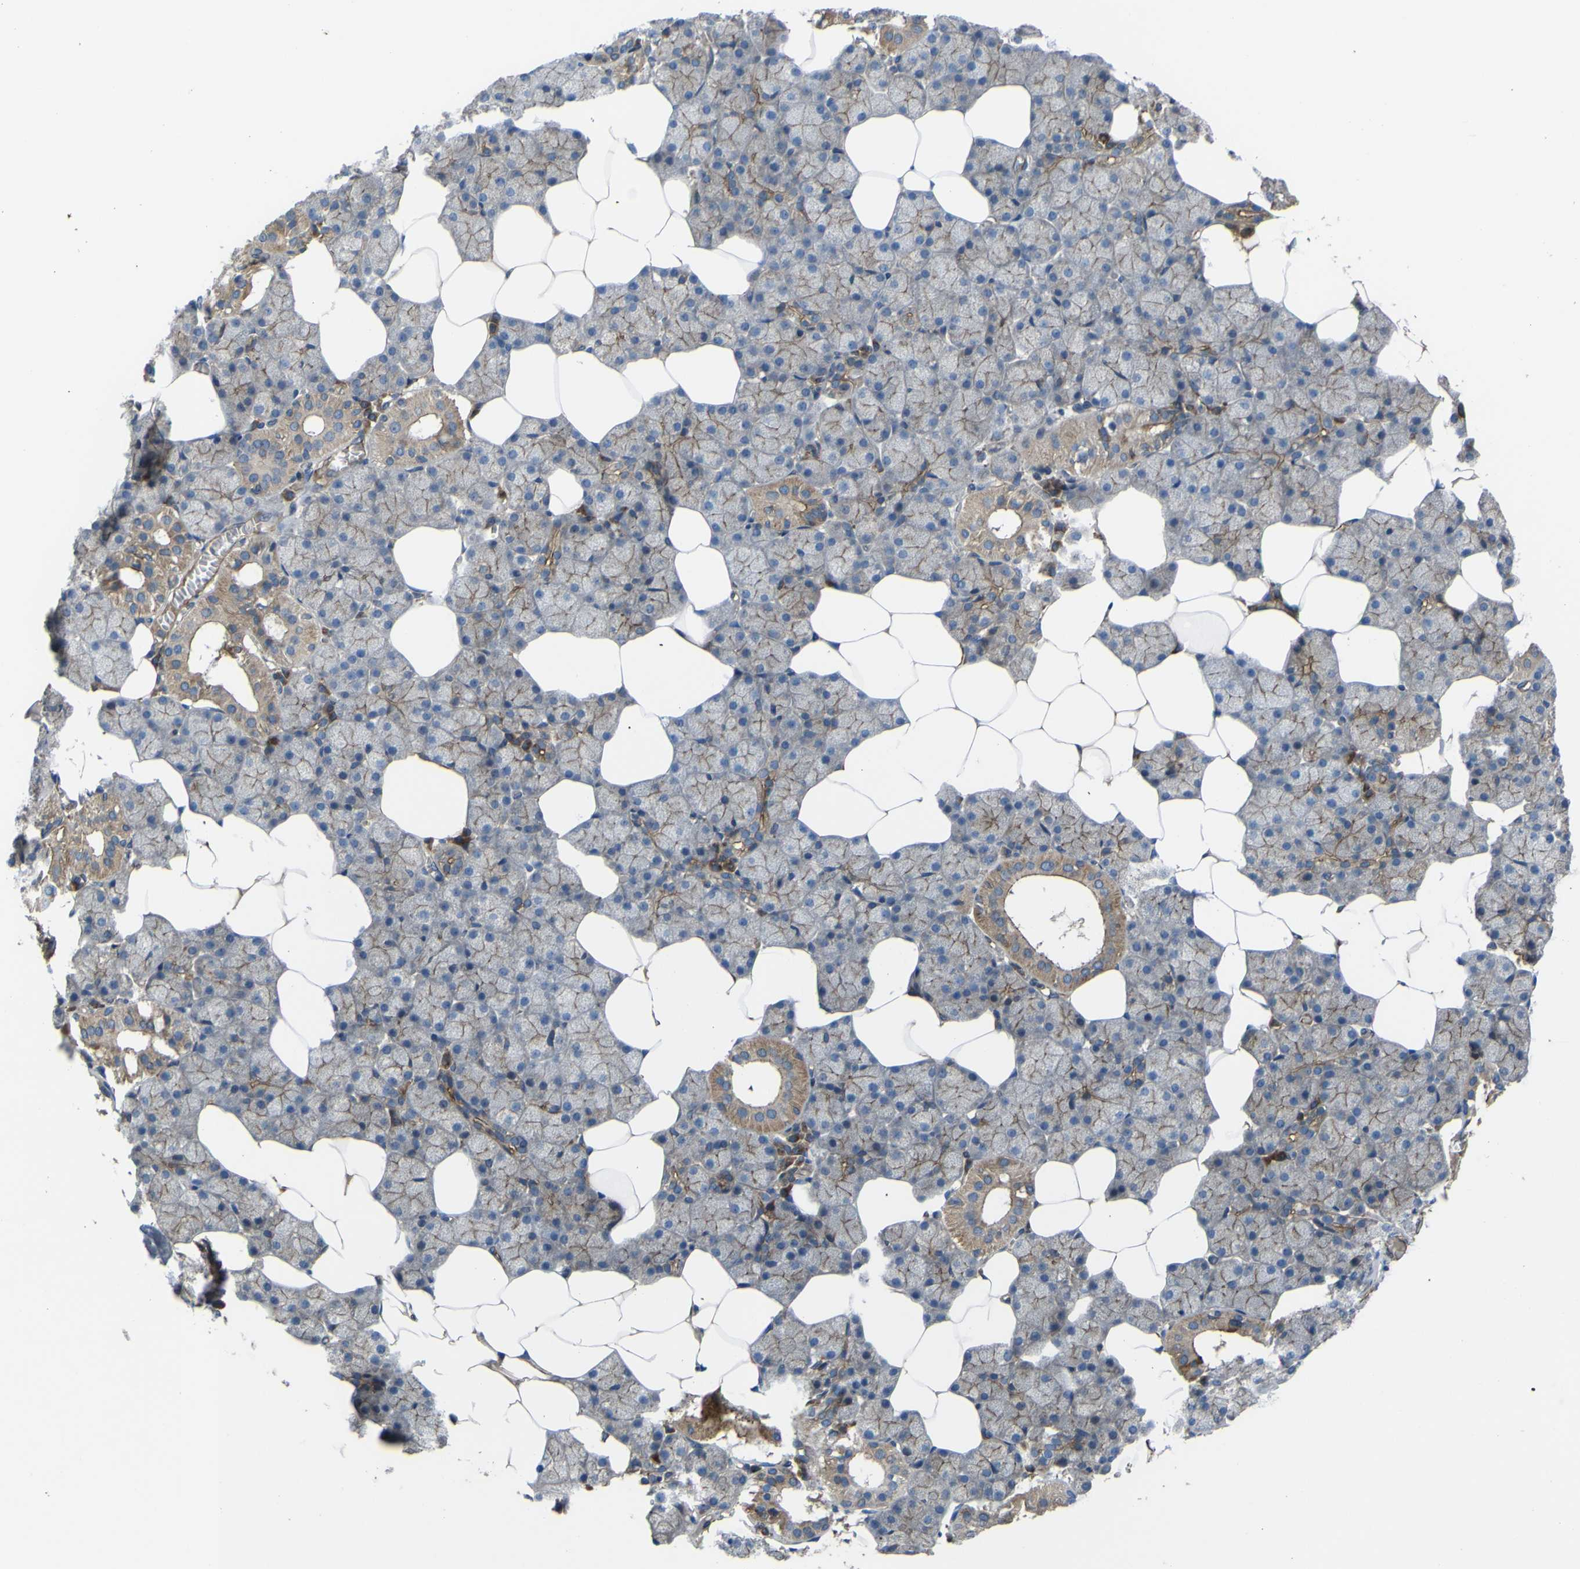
{"staining": {"intensity": "moderate", "quantity": ">75%", "location": "cytoplasmic/membranous"}, "tissue": "salivary gland", "cell_type": "Glandular cells", "image_type": "normal", "snomed": [{"axis": "morphology", "description": "Normal tissue, NOS"}, {"axis": "topography", "description": "Salivary gland"}], "caption": "A high-resolution histopathology image shows immunohistochemistry staining of normal salivary gland, which exhibits moderate cytoplasmic/membranous staining in about >75% of glandular cells. (DAB (3,3'-diaminobenzidine) IHC, brown staining for protein, blue staining for nuclei).", "gene": "FBXO30", "patient": {"sex": "male", "age": 62}}